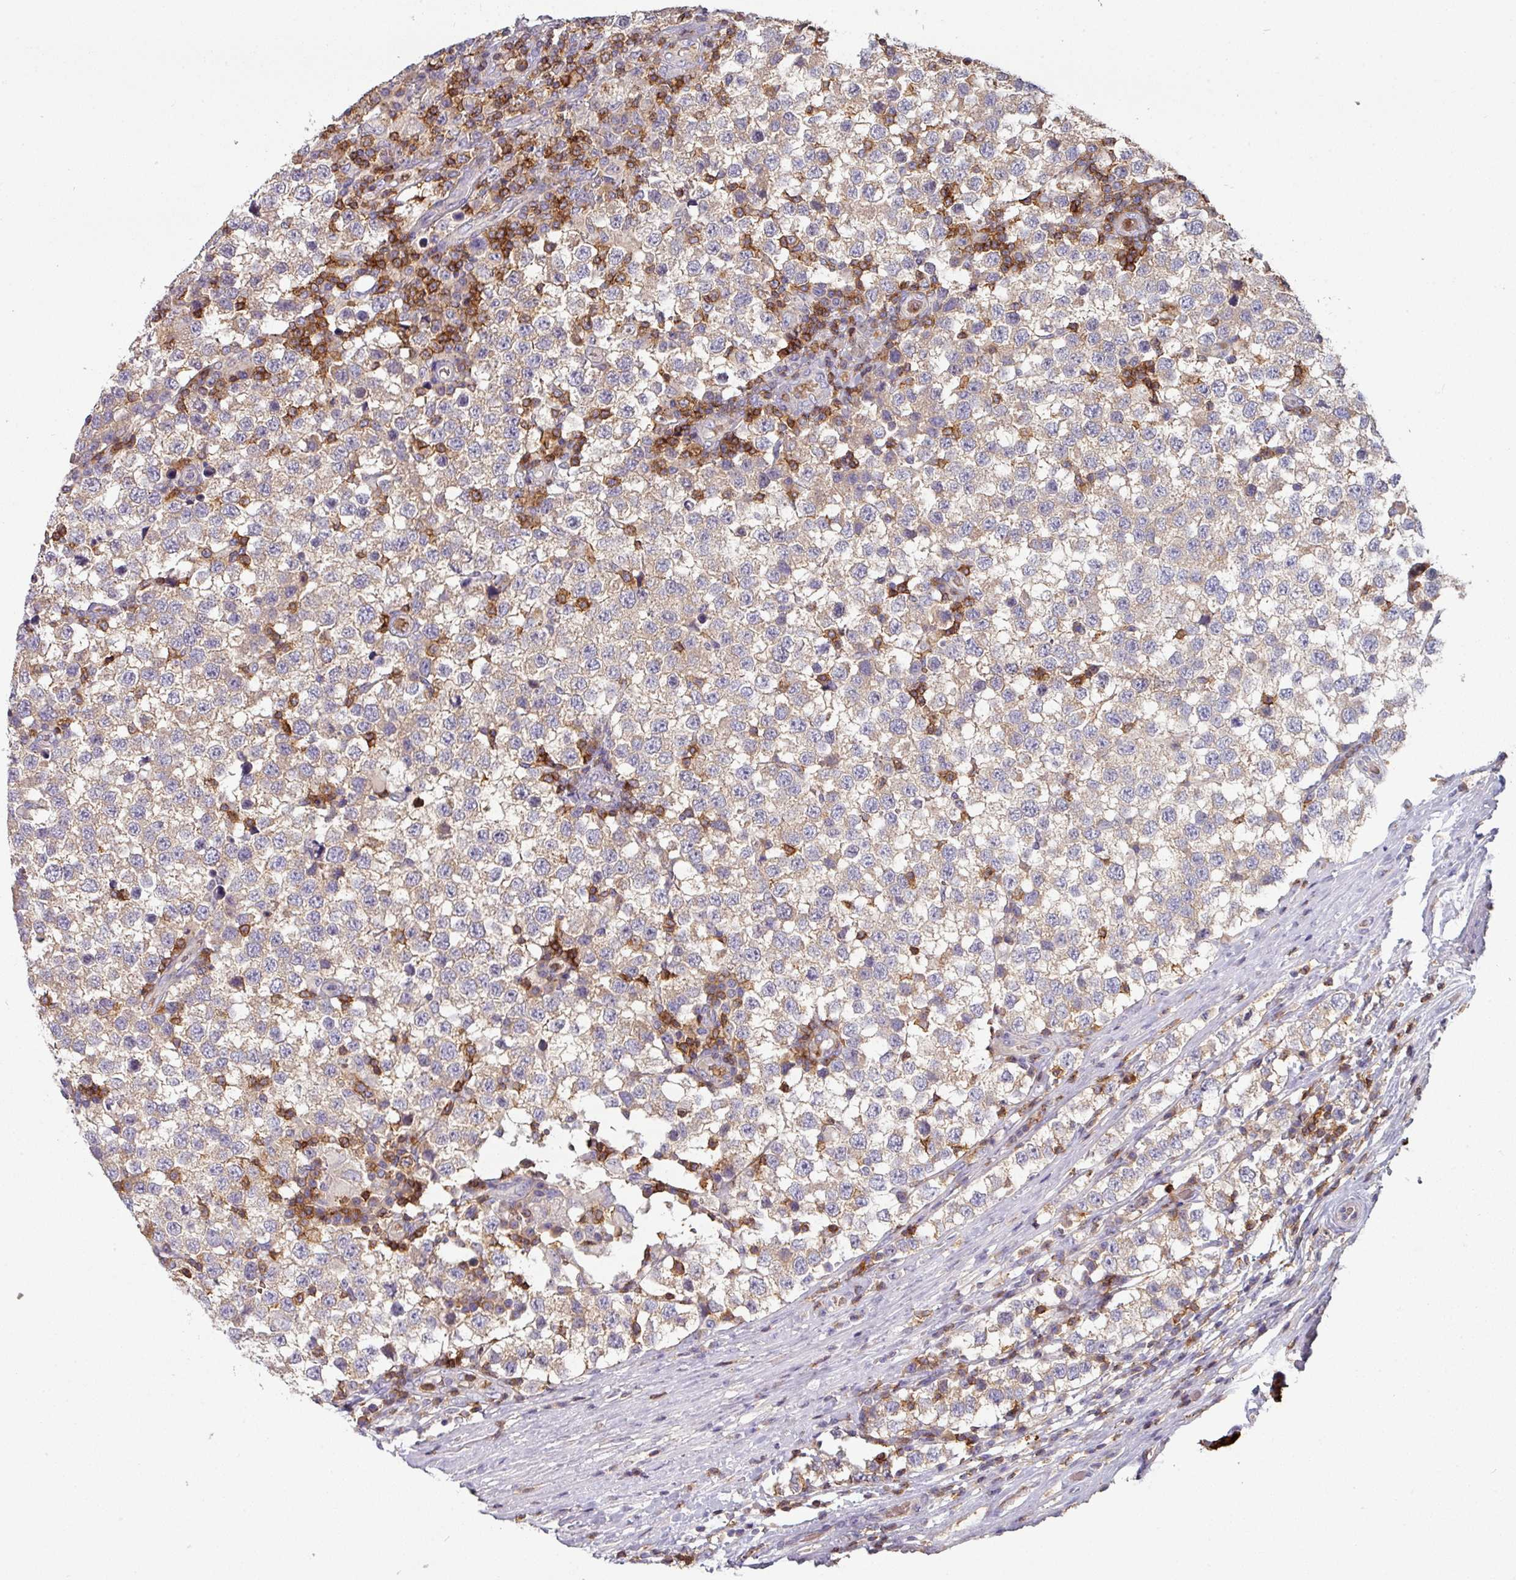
{"staining": {"intensity": "weak", "quantity": ">75%", "location": "cytoplasmic/membranous"}, "tissue": "testis cancer", "cell_type": "Tumor cells", "image_type": "cancer", "snomed": [{"axis": "morphology", "description": "Seminoma, NOS"}, {"axis": "topography", "description": "Testis"}], "caption": "The histopathology image exhibits immunohistochemical staining of testis cancer (seminoma). There is weak cytoplasmic/membranous expression is present in about >75% of tumor cells.", "gene": "CD3G", "patient": {"sex": "male", "age": 34}}